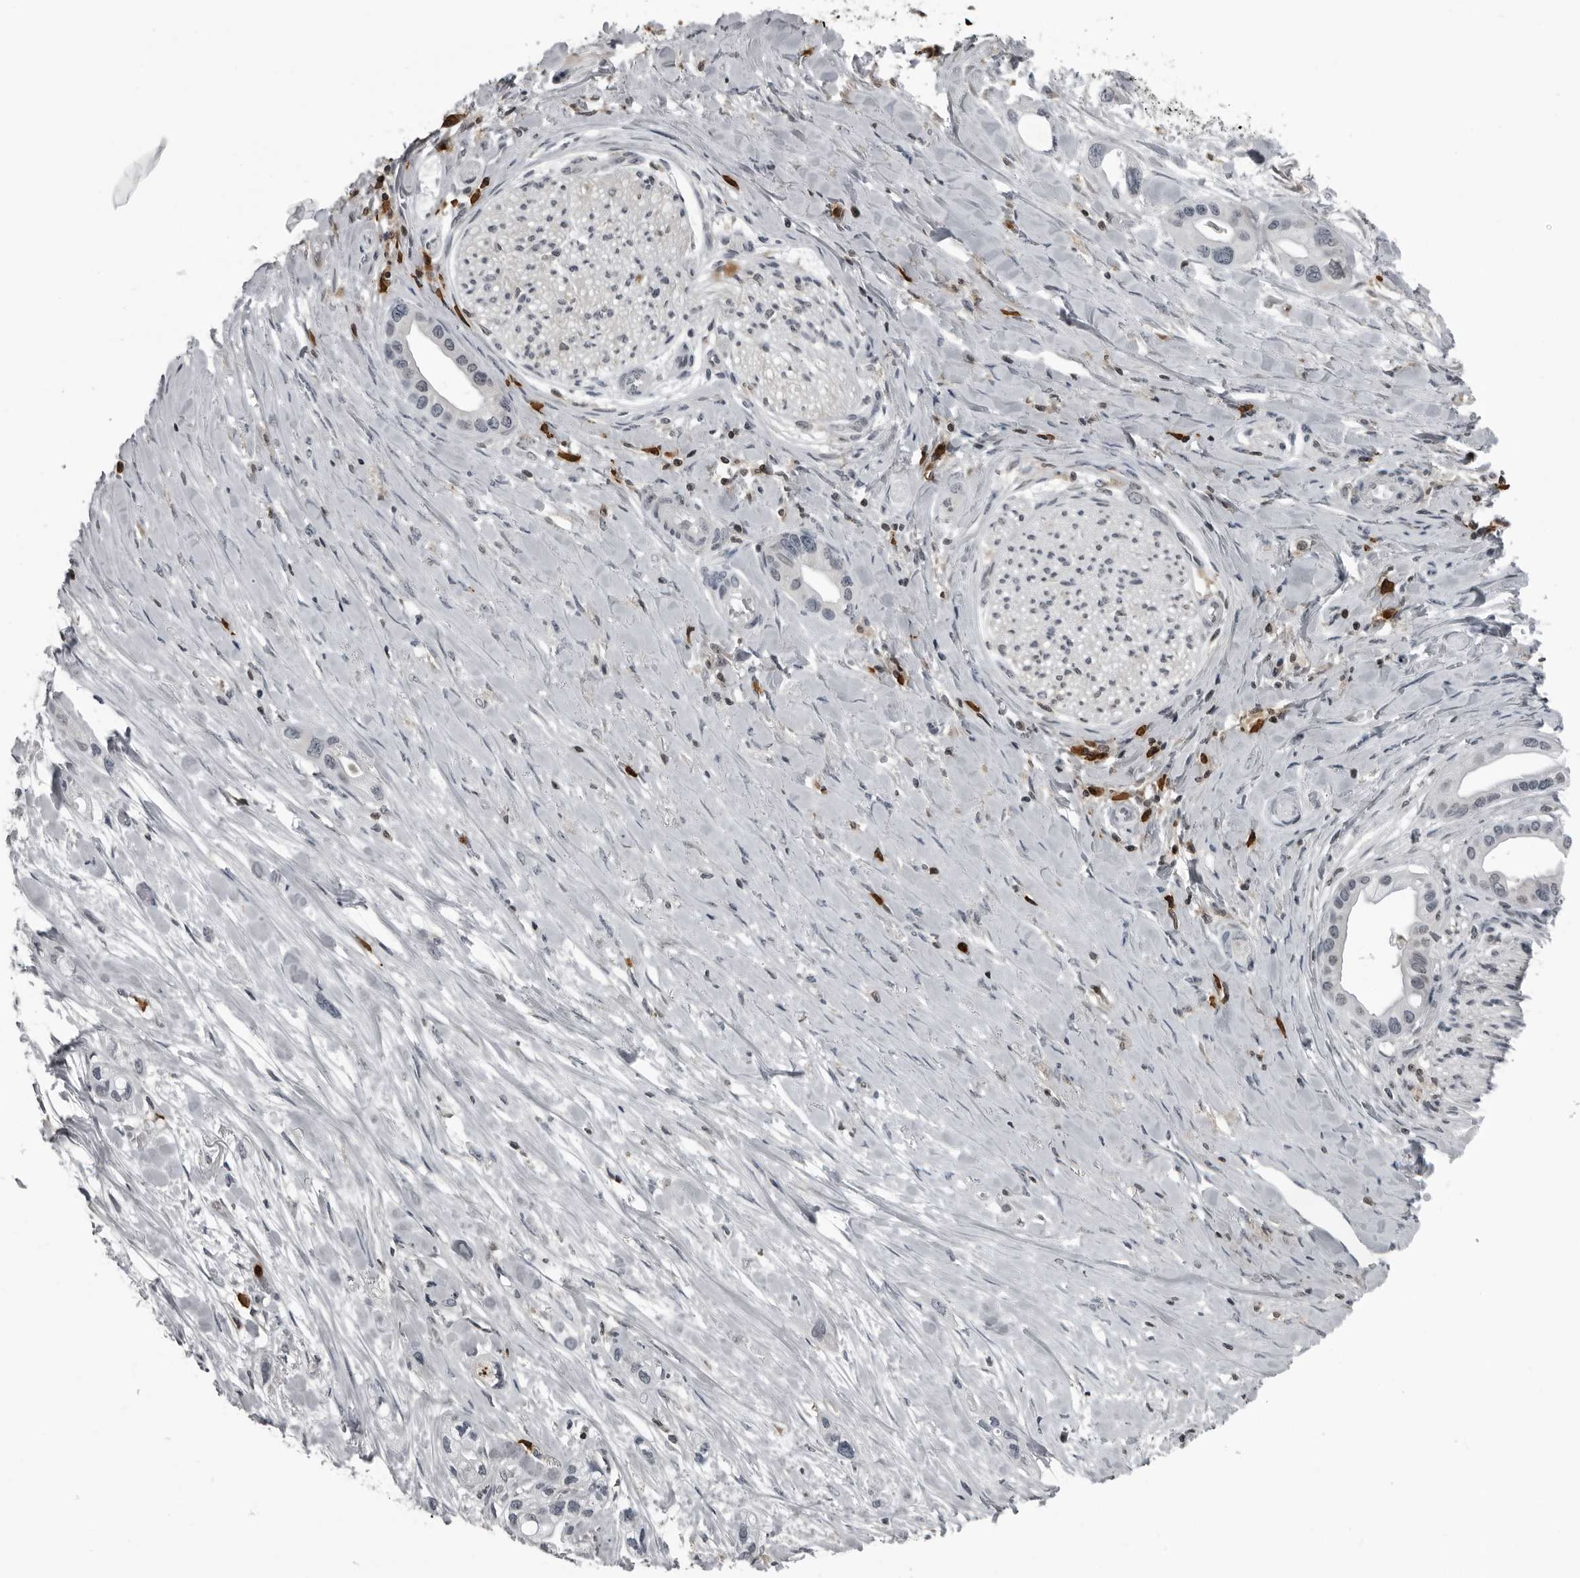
{"staining": {"intensity": "negative", "quantity": "none", "location": "none"}, "tissue": "pancreatic cancer", "cell_type": "Tumor cells", "image_type": "cancer", "snomed": [{"axis": "morphology", "description": "Adenocarcinoma, NOS"}, {"axis": "topography", "description": "Pancreas"}], "caption": "This is a photomicrograph of immunohistochemistry staining of adenocarcinoma (pancreatic), which shows no staining in tumor cells.", "gene": "RTCA", "patient": {"sex": "female", "age": 77}}